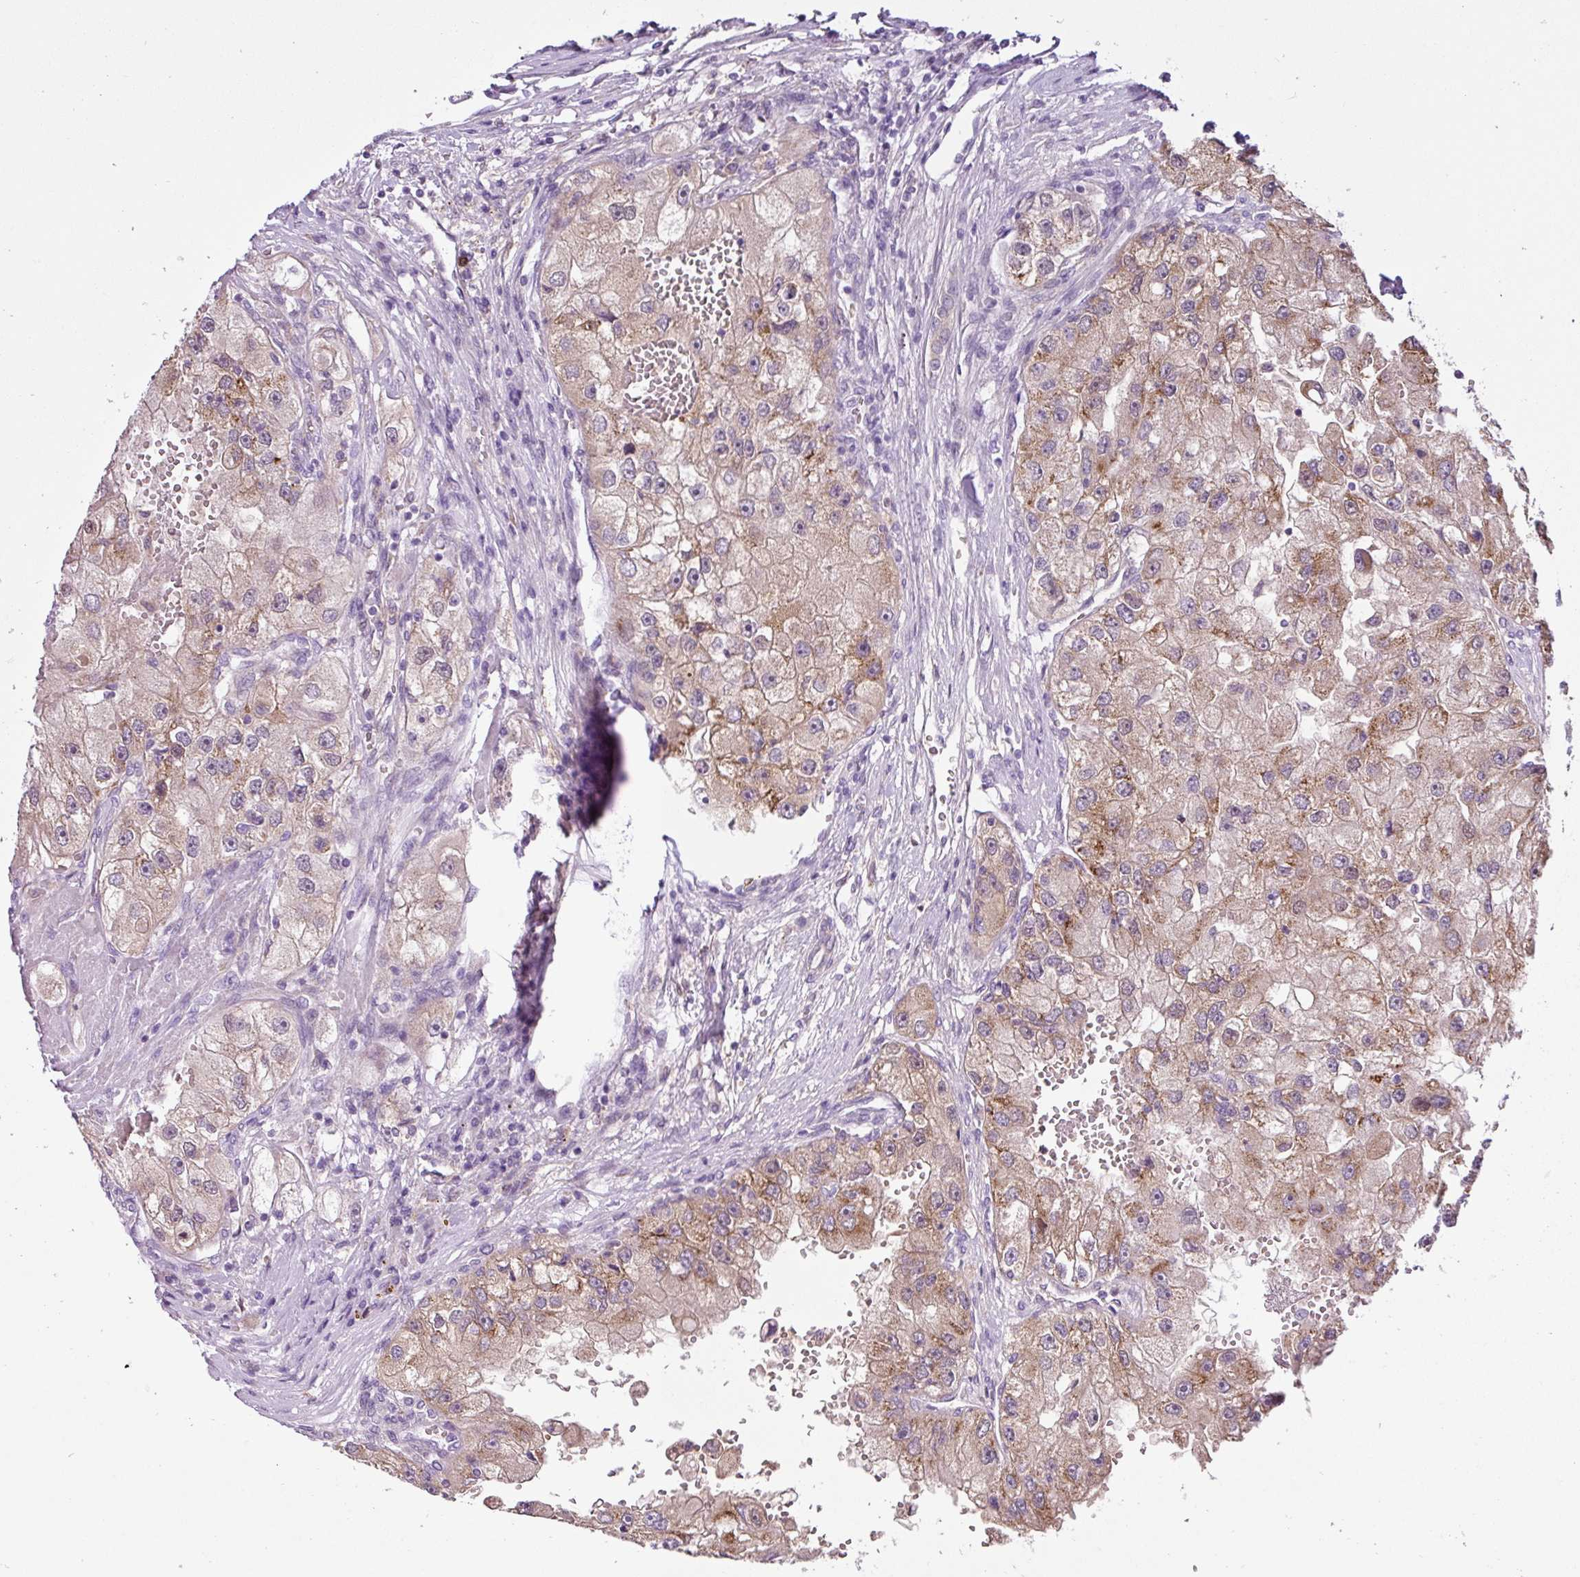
{"staining": {"intensity": "moderate", "quantity": ">75%", "location": "cytoplasmic/membranous"}, "tissue": "renal cancer", "cell_type": "Tumor cells", "image_type": "cancer", "snomed": [{"axis": "morphology", "description": "Adenocarcinoma, NOS"}, {"axis": "topography", "description": "Kidney"}], "caption": "The micrograph reveals staining of renal adenocarcinoma, revealing moderate cytoplasmic/membranous protein positivity (brown color) within tumor cells.", "gene": "TONSL", "patient": {"sex": "male", "age": 63}}